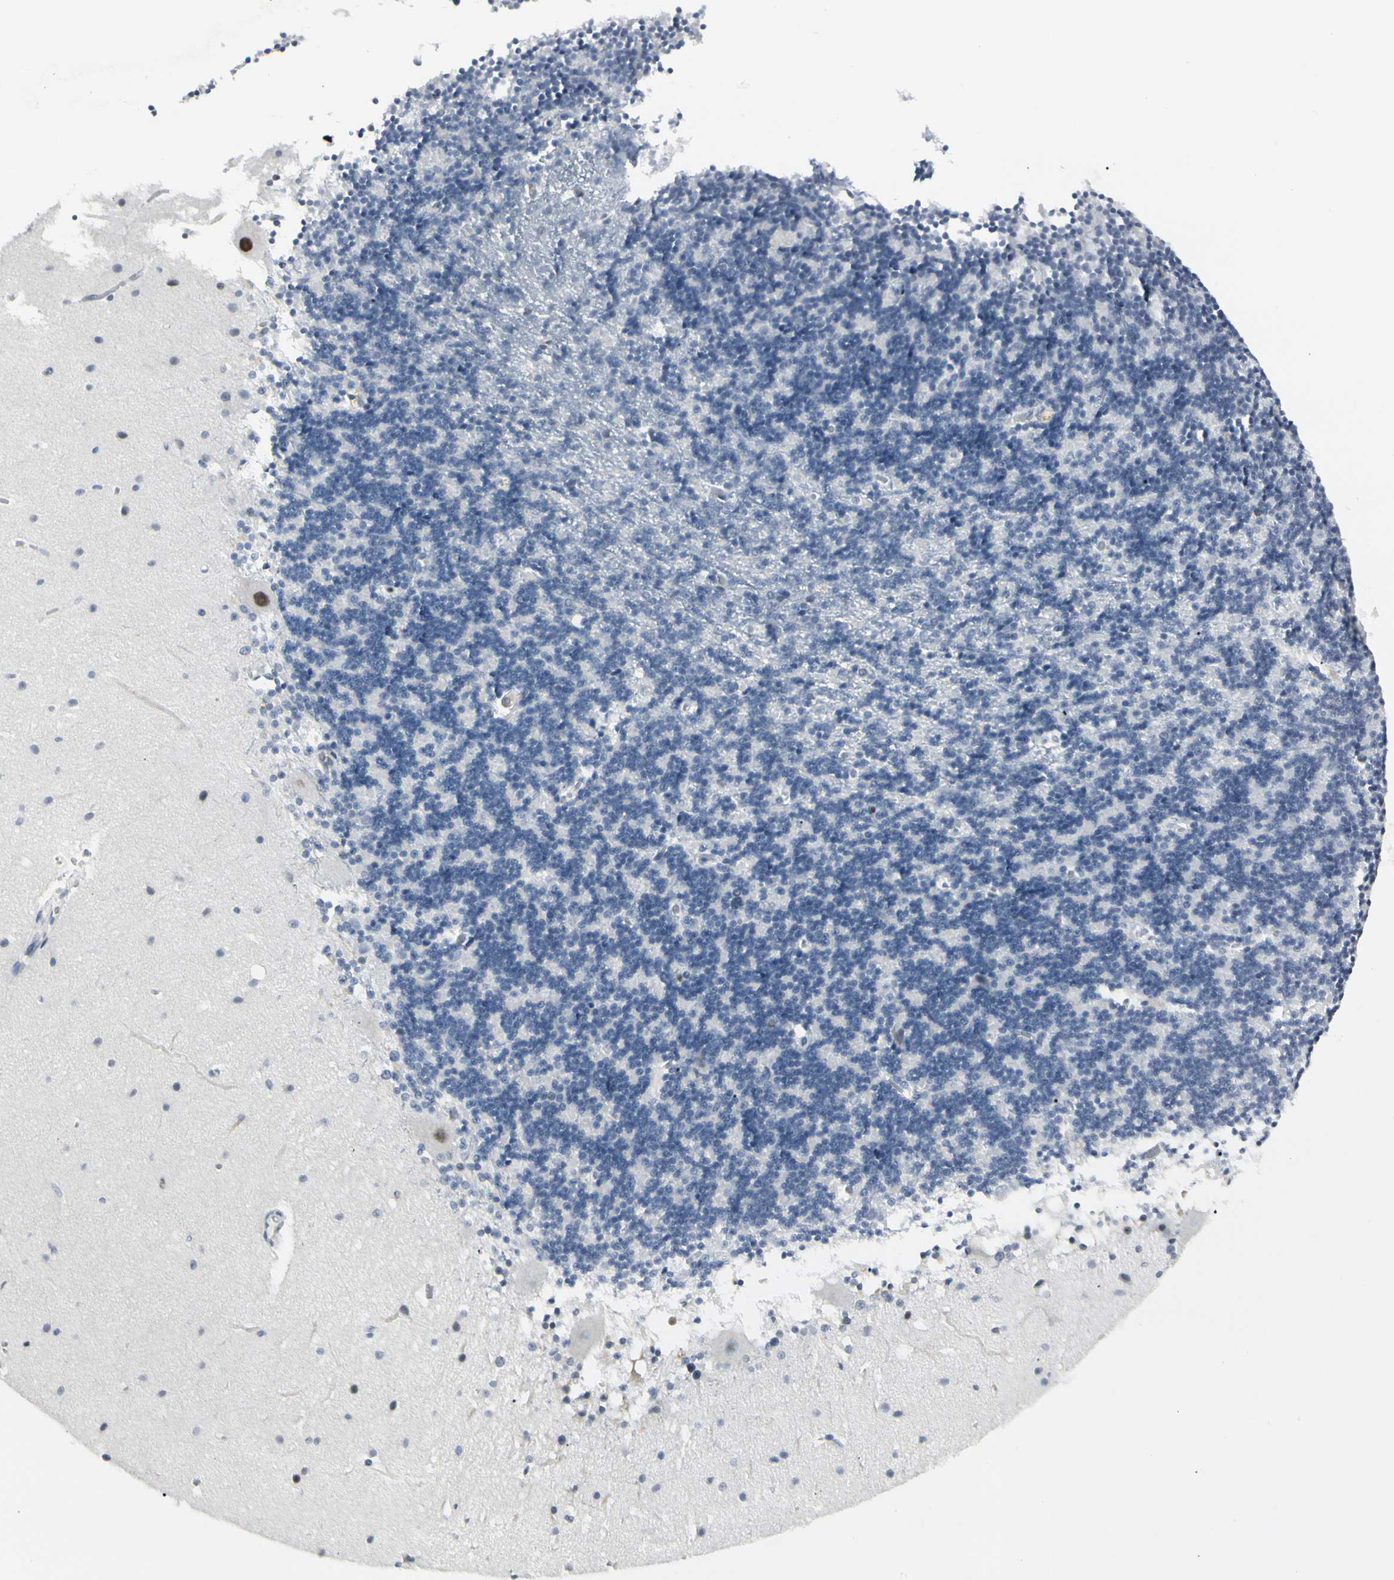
{"staining": {"intensity": "negative", "quantity": "none", "location": "none"}, "tissue": "cerebellum", "cell_type": "Cells in granular layer", "image_type": "normal", "snomed": [{"axis": "morphology", "description": "Normal tissue, NOS"}, {"axis": "topography", "description": "Cerebellum"}], "caption": "The immunohistochemistry photomicrograph has no significant positivity in cells in granular layer of cerebellum. (Stains: DAB (3,3'-diaminobenzidine) immunohistochemistry with hematoxylin counter stain, Microscopy: brightfield microscopy at high magnification).", "gene": "ZBTB7B", "patient": {"sex": "female", "age": 54}}